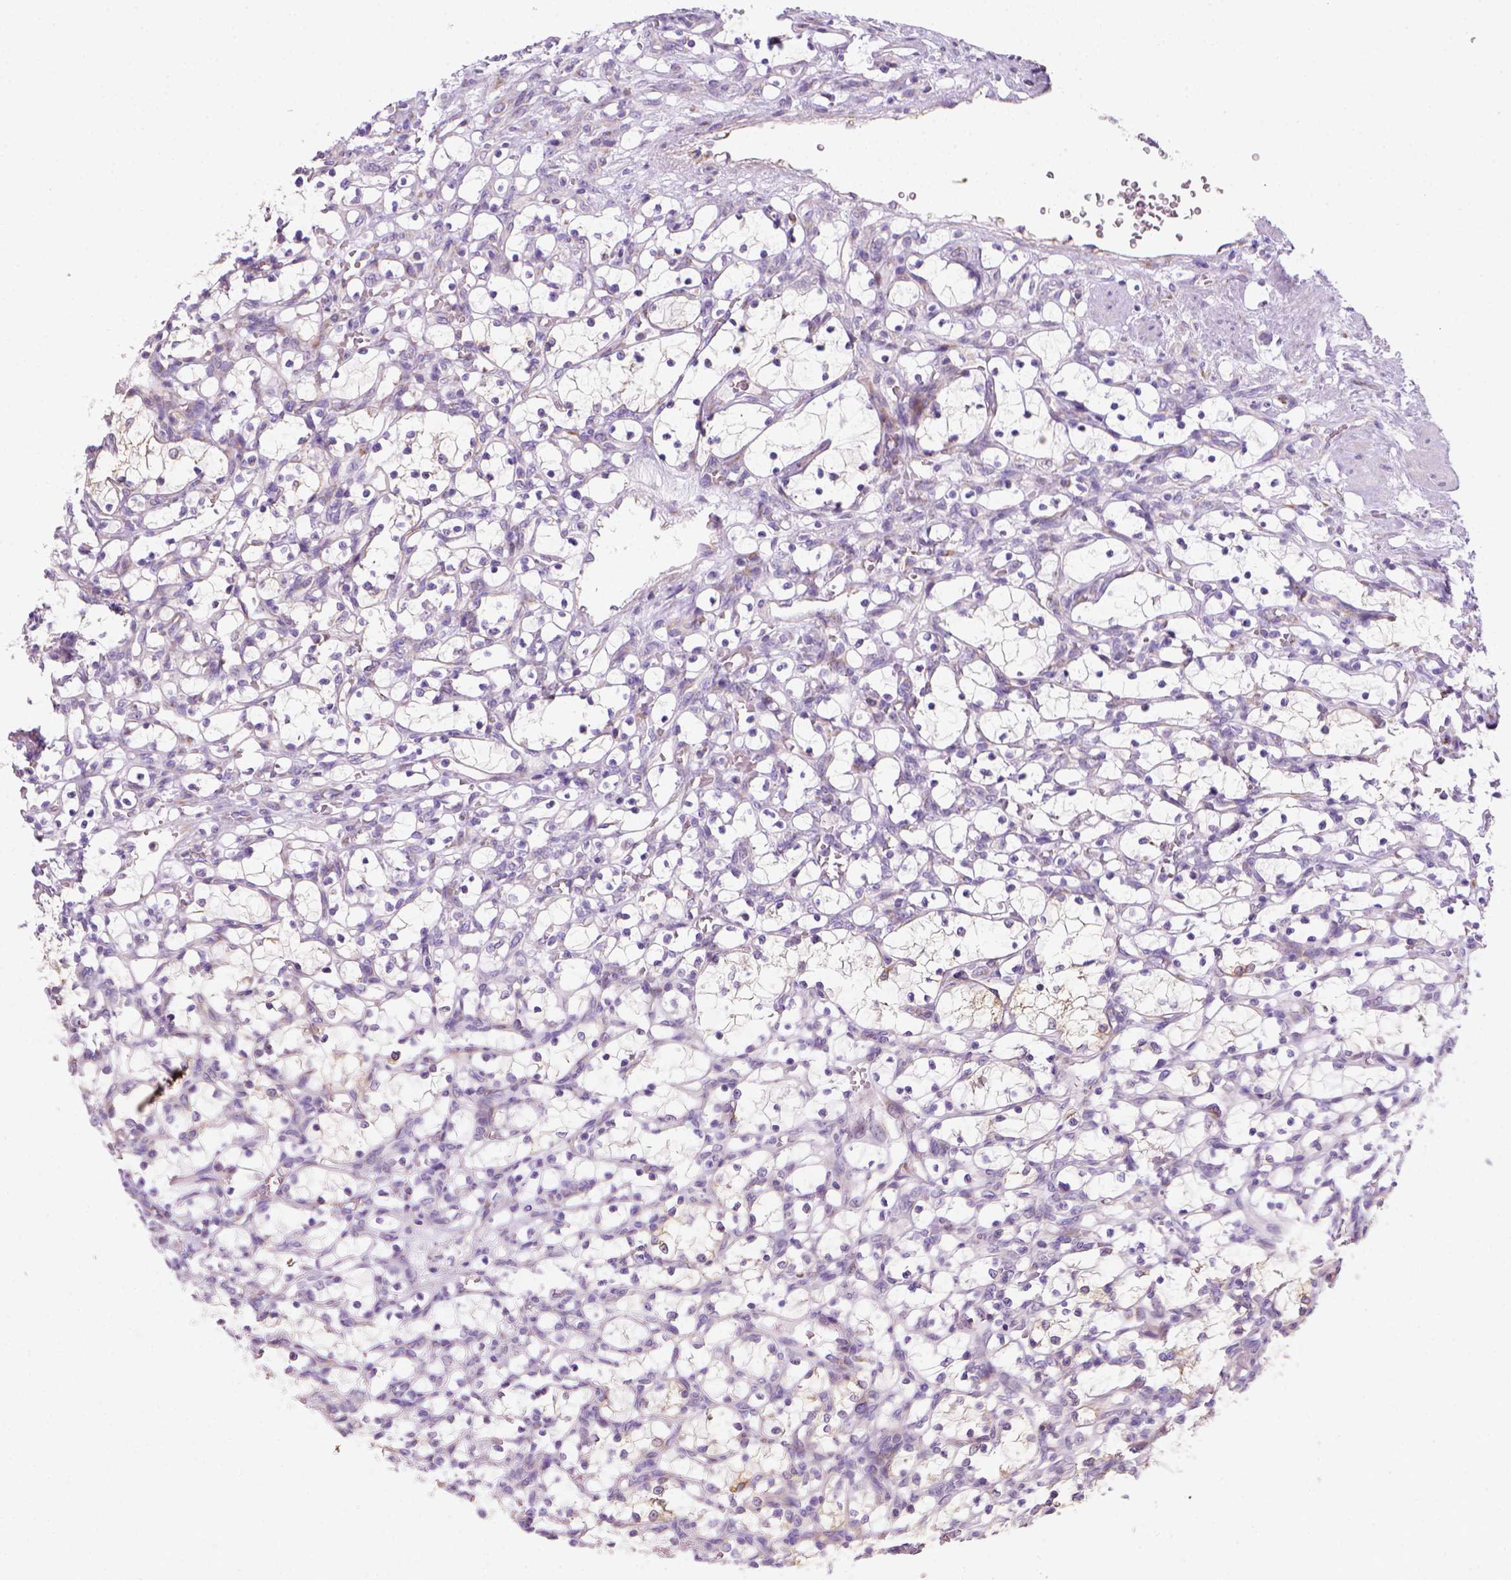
{"staining": {"intensity": "moderate", "quantity": "<25%", "location": "cytoplasmic/membranous"}, "tissue": "renal cancer", "cell_type": "Tumor cells", "image_type": "cancer", "snomed": [{"axis": "morphology", "description": "Adenocarcinoma, NOS"}, {"axis": "topography", "description": "Kidney"}], "caption": "Human renal cancer stained with a brown dye reveals moderate cytoplasmic/membranous positive expression in about <25% of tumor cells.", "gene": "CES2", "patient": {"sex": "female", "age": 69}}